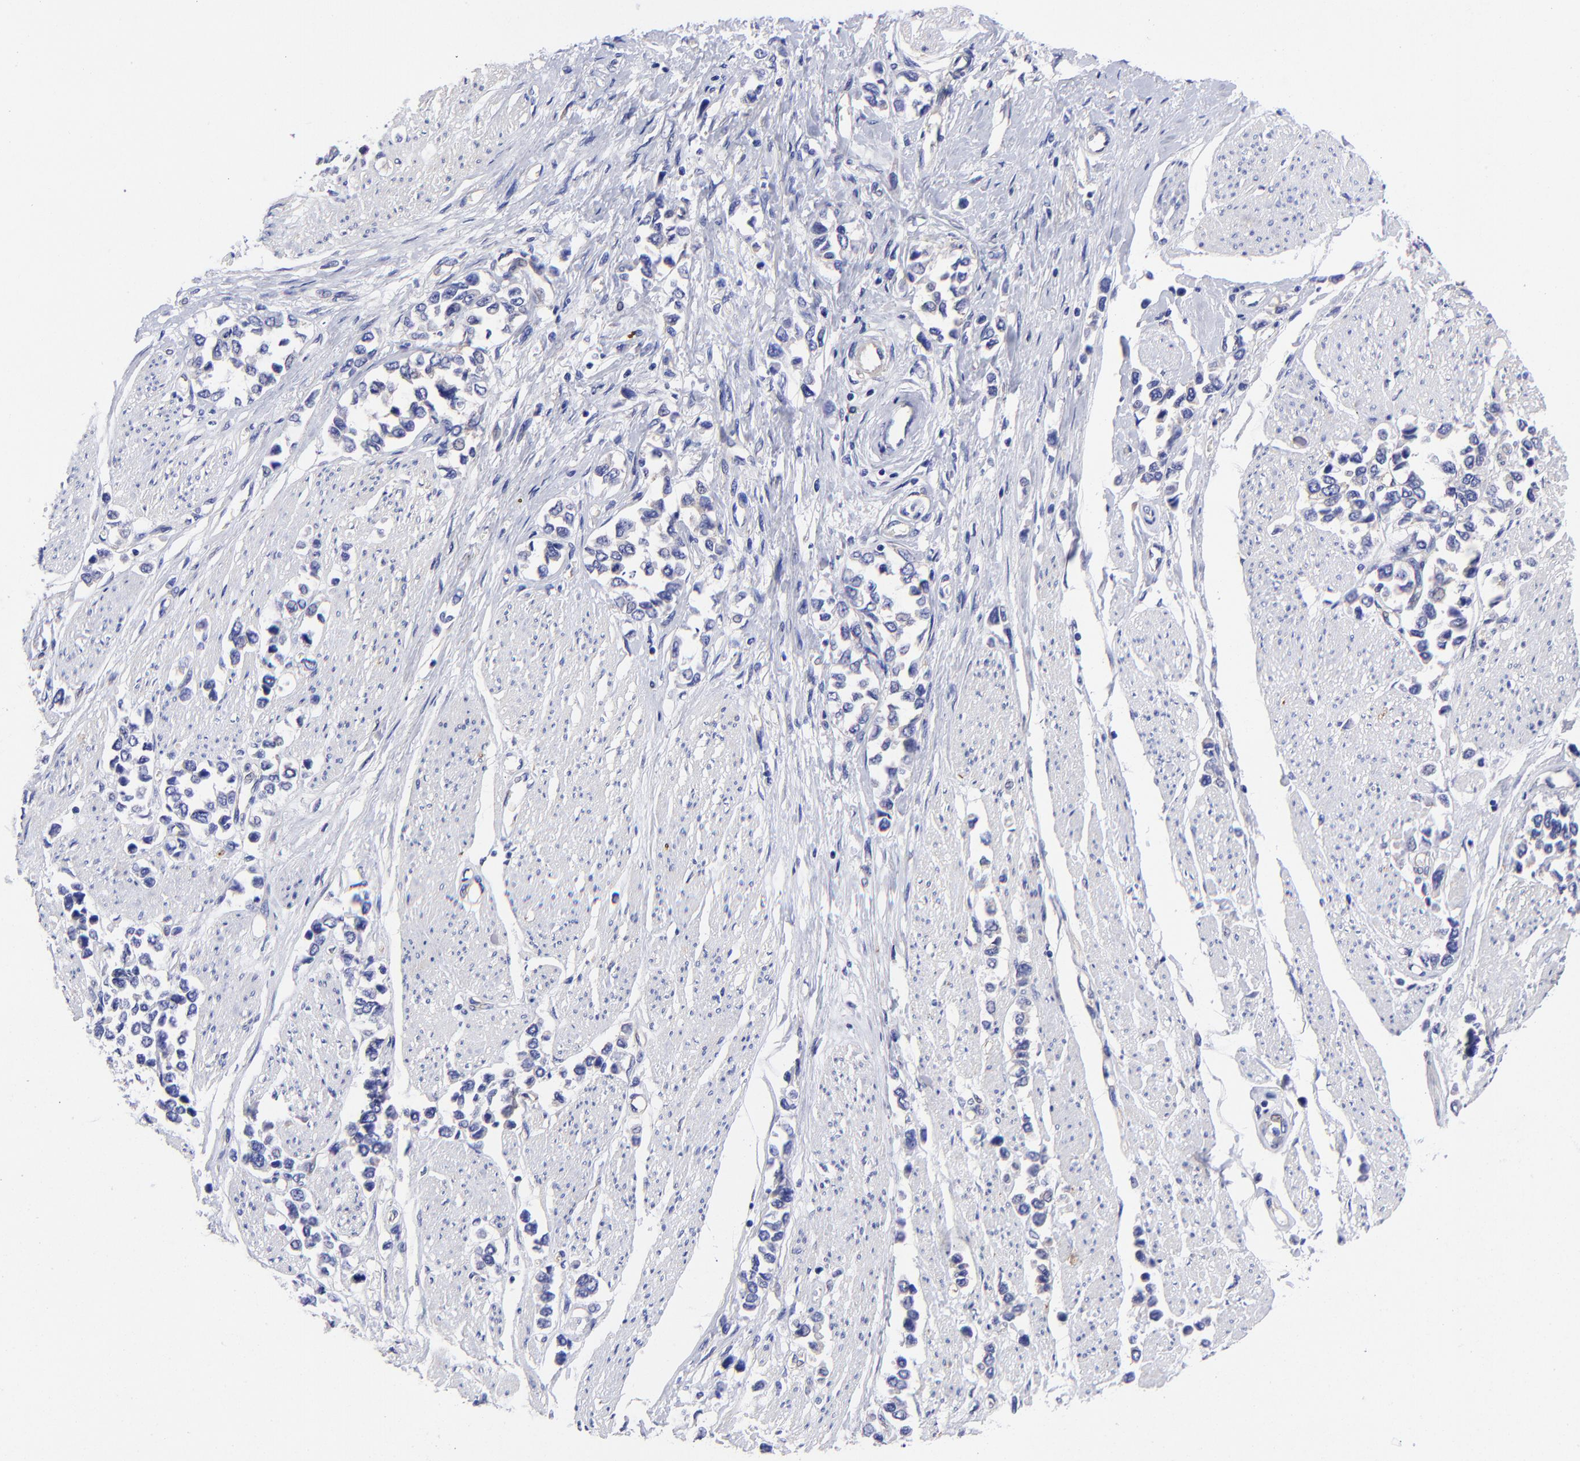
{"staining": {"intensity": "negative", "quantity": "none", "location": "none"}, "tissue": "stomach cancer", "cell_type": "Tumor cells", "image_type": "cancer", "snomed": [{"axis": "morphology", "description": "Adenocarcinoma, NOS"}, {"axis": "topography", "description": "Stomach, upper"}], "caption": "DAB immunohistochemical staining of human stomach cancer (adenocarcinoma) reveals no significant positivity in tumor cells.", "gene": "PPFIBP1", "patient": {"sex": "male", "age": 76}}